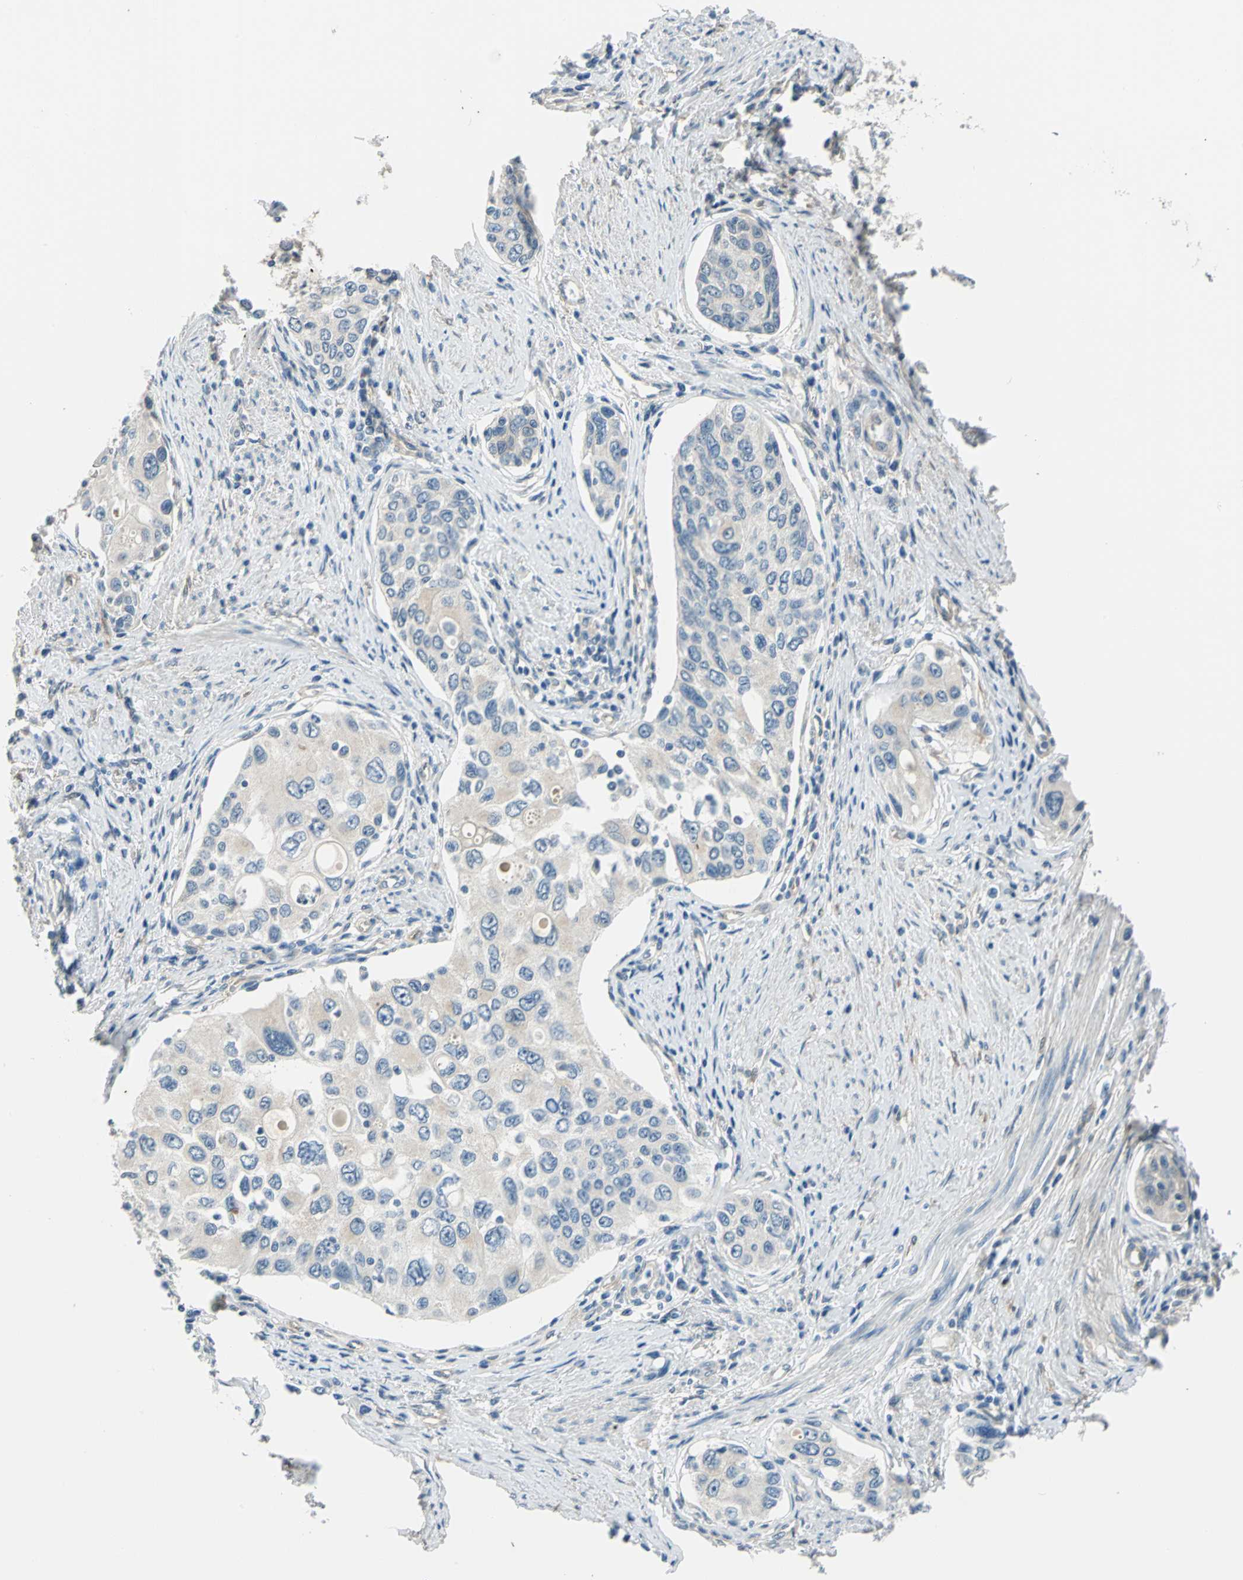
{"staining": {"intensity": "weak", "quantity": "<25%", "location": "cytoplasmic/membranous"}, "tissue": "urothelial cancer", "cell_type": "Tumor cells", "image_type": "cancer", "snomed": [{"axis": "morphology", "description": "Urothelial carcinoma, High grade"}, {"axis": "topography", "description": "Urinary bladder"}], "caption": "The image exhibits no staining of tumor cells in high-grade urothelial carcinoma.", "gene": "CDC42EP1", "patient": {"sex": "female", "age": 56}}